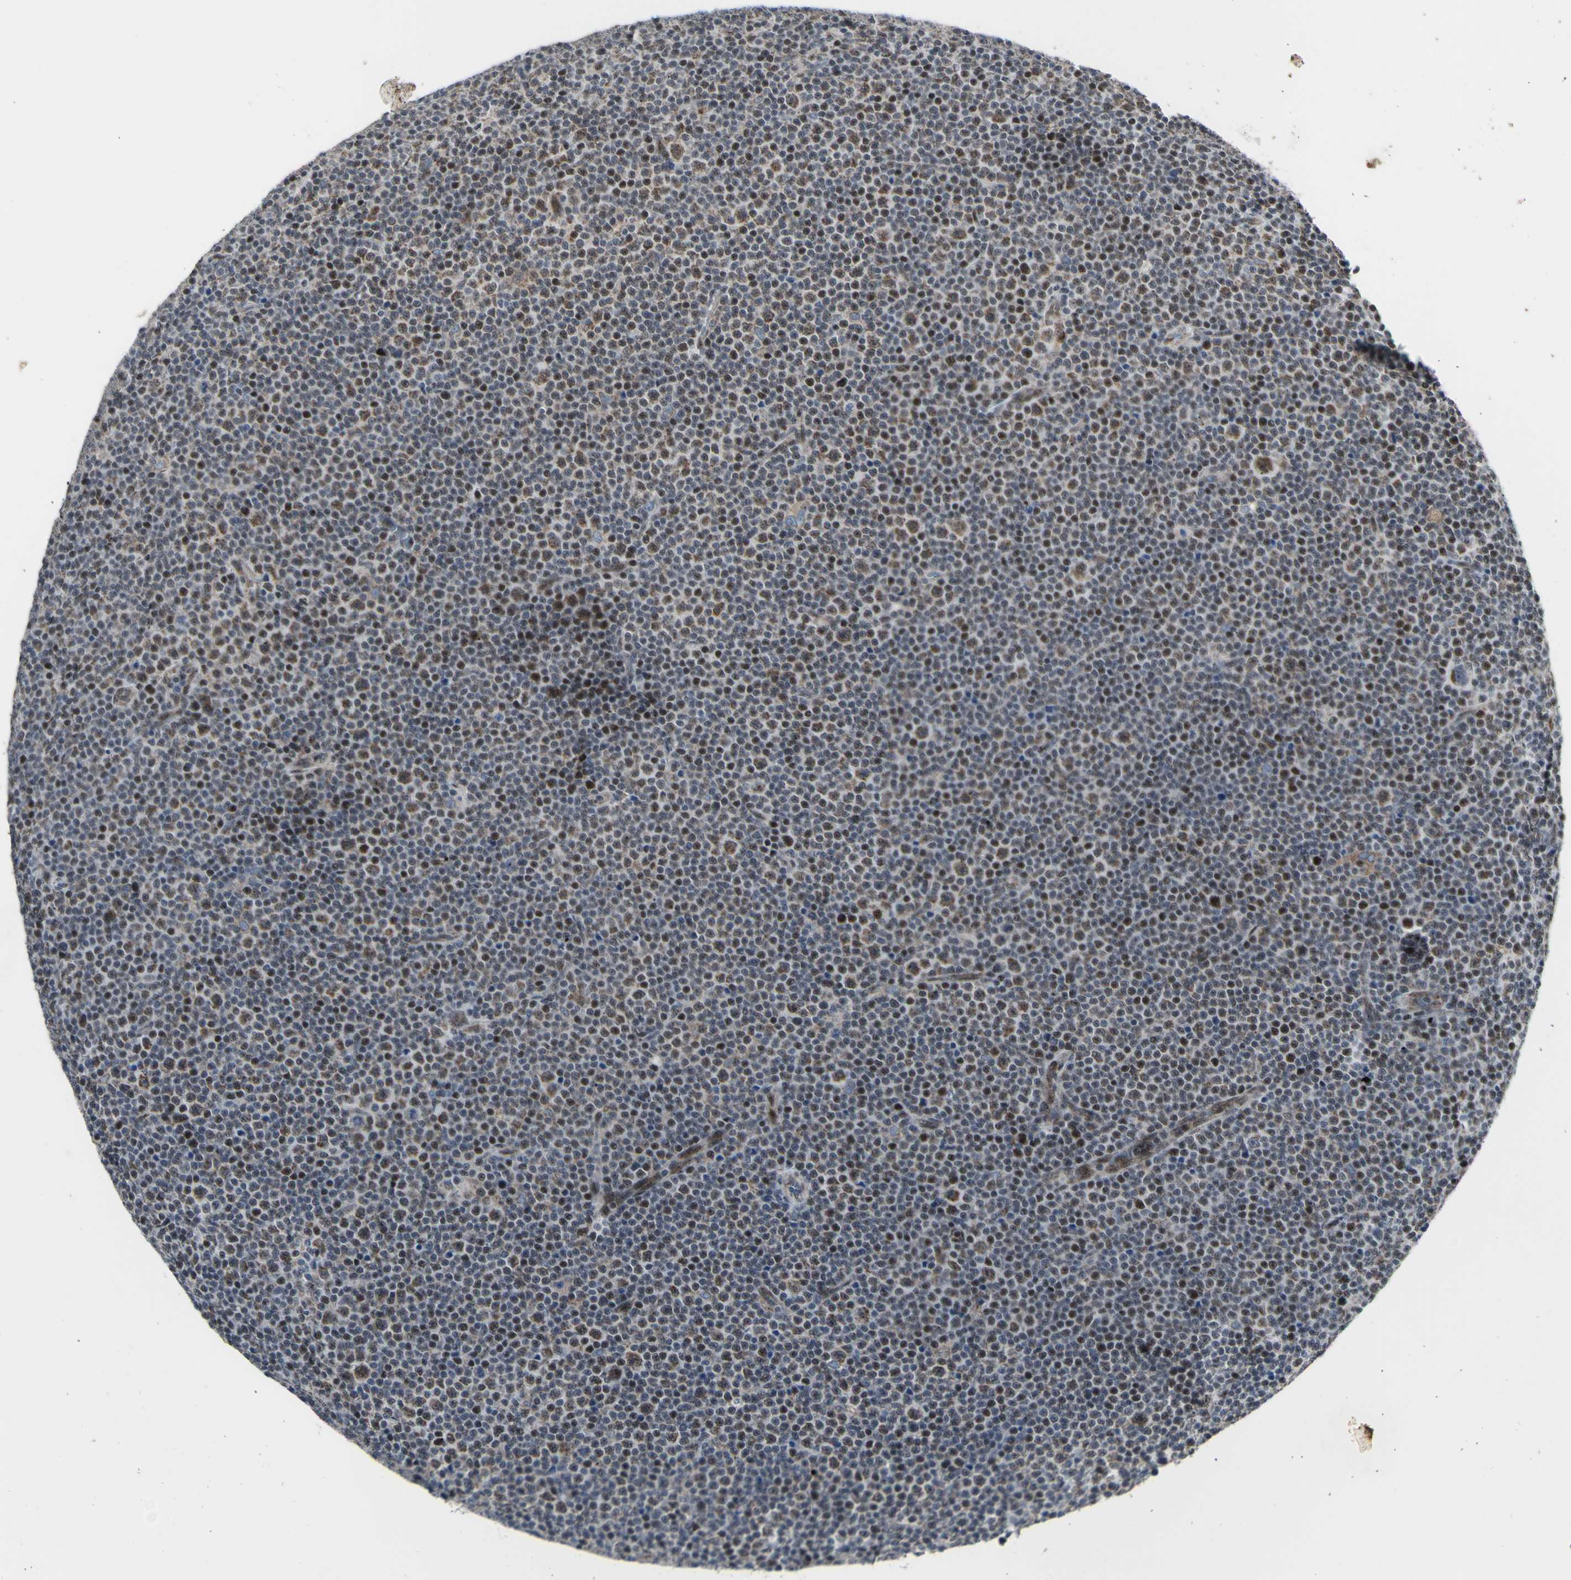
{"staining": {"intensity": "strong", "quantity": ">75%", "location": "nuclear"}, "tissue": "lymphoma", "cell_type": "Tumor cells", "image_type": "cancer", "snomed": [{"axis": "morphology", "description": "Malignant lymphoma, non-Hodgkin's type, Low grade"}, {"axis": "topography", "description": "Lymph node"}], "caption": "This image reveals low-grade malignant lymphoma, non-Hodgkin's type stained with immunohistochemistry to label a protein in brown. The nuclear of tumor cells show strong positivity for the protein. Nuclei are counter-stained blue.", "gene": "DHRS7B", "patient": {"sex": "female", "age": 67}}